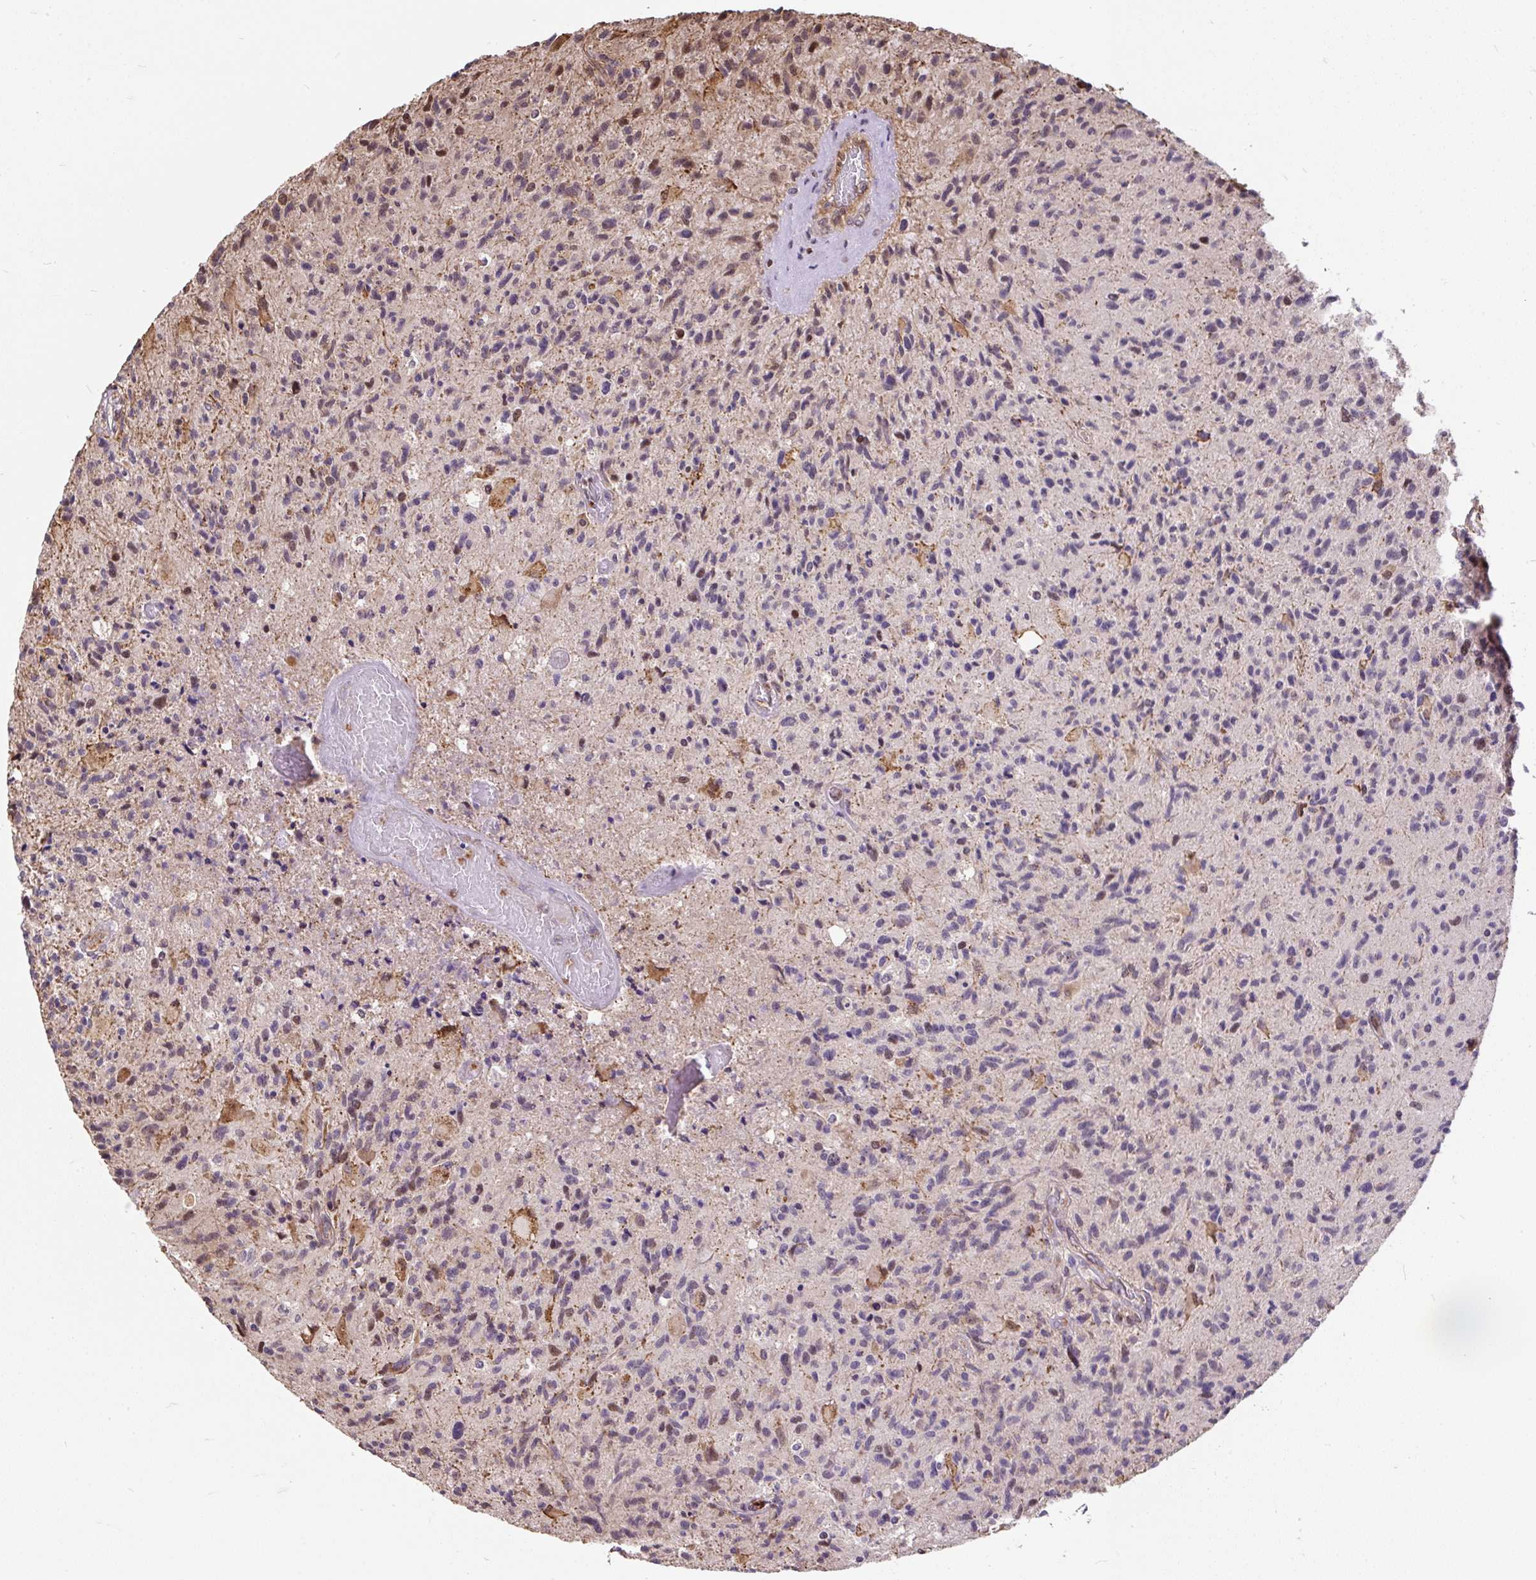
{"staining": {"intensity": "moderate", "quantity": "<25%", "location": "cytoplasmic/membranous"}, "tissue": "glioma", "cell_type": "Tumor cells", "image_type": "cancer", "snomed": [{"axis": "morphology", "description": "Glioma, malignant, High grade"}, {"axis": "topography", "description": "Brain"}], "caption": "Immunohistochemistry micrograph of malignant glioma (high-grade) stained for a protein (brown), which demonstrates low levels of moderate cytoplasmic/membranous positivity in approximately <25% of tumor cells.", "gene": "PUS7L", "patient": {"sex": "female", "age": 70}}